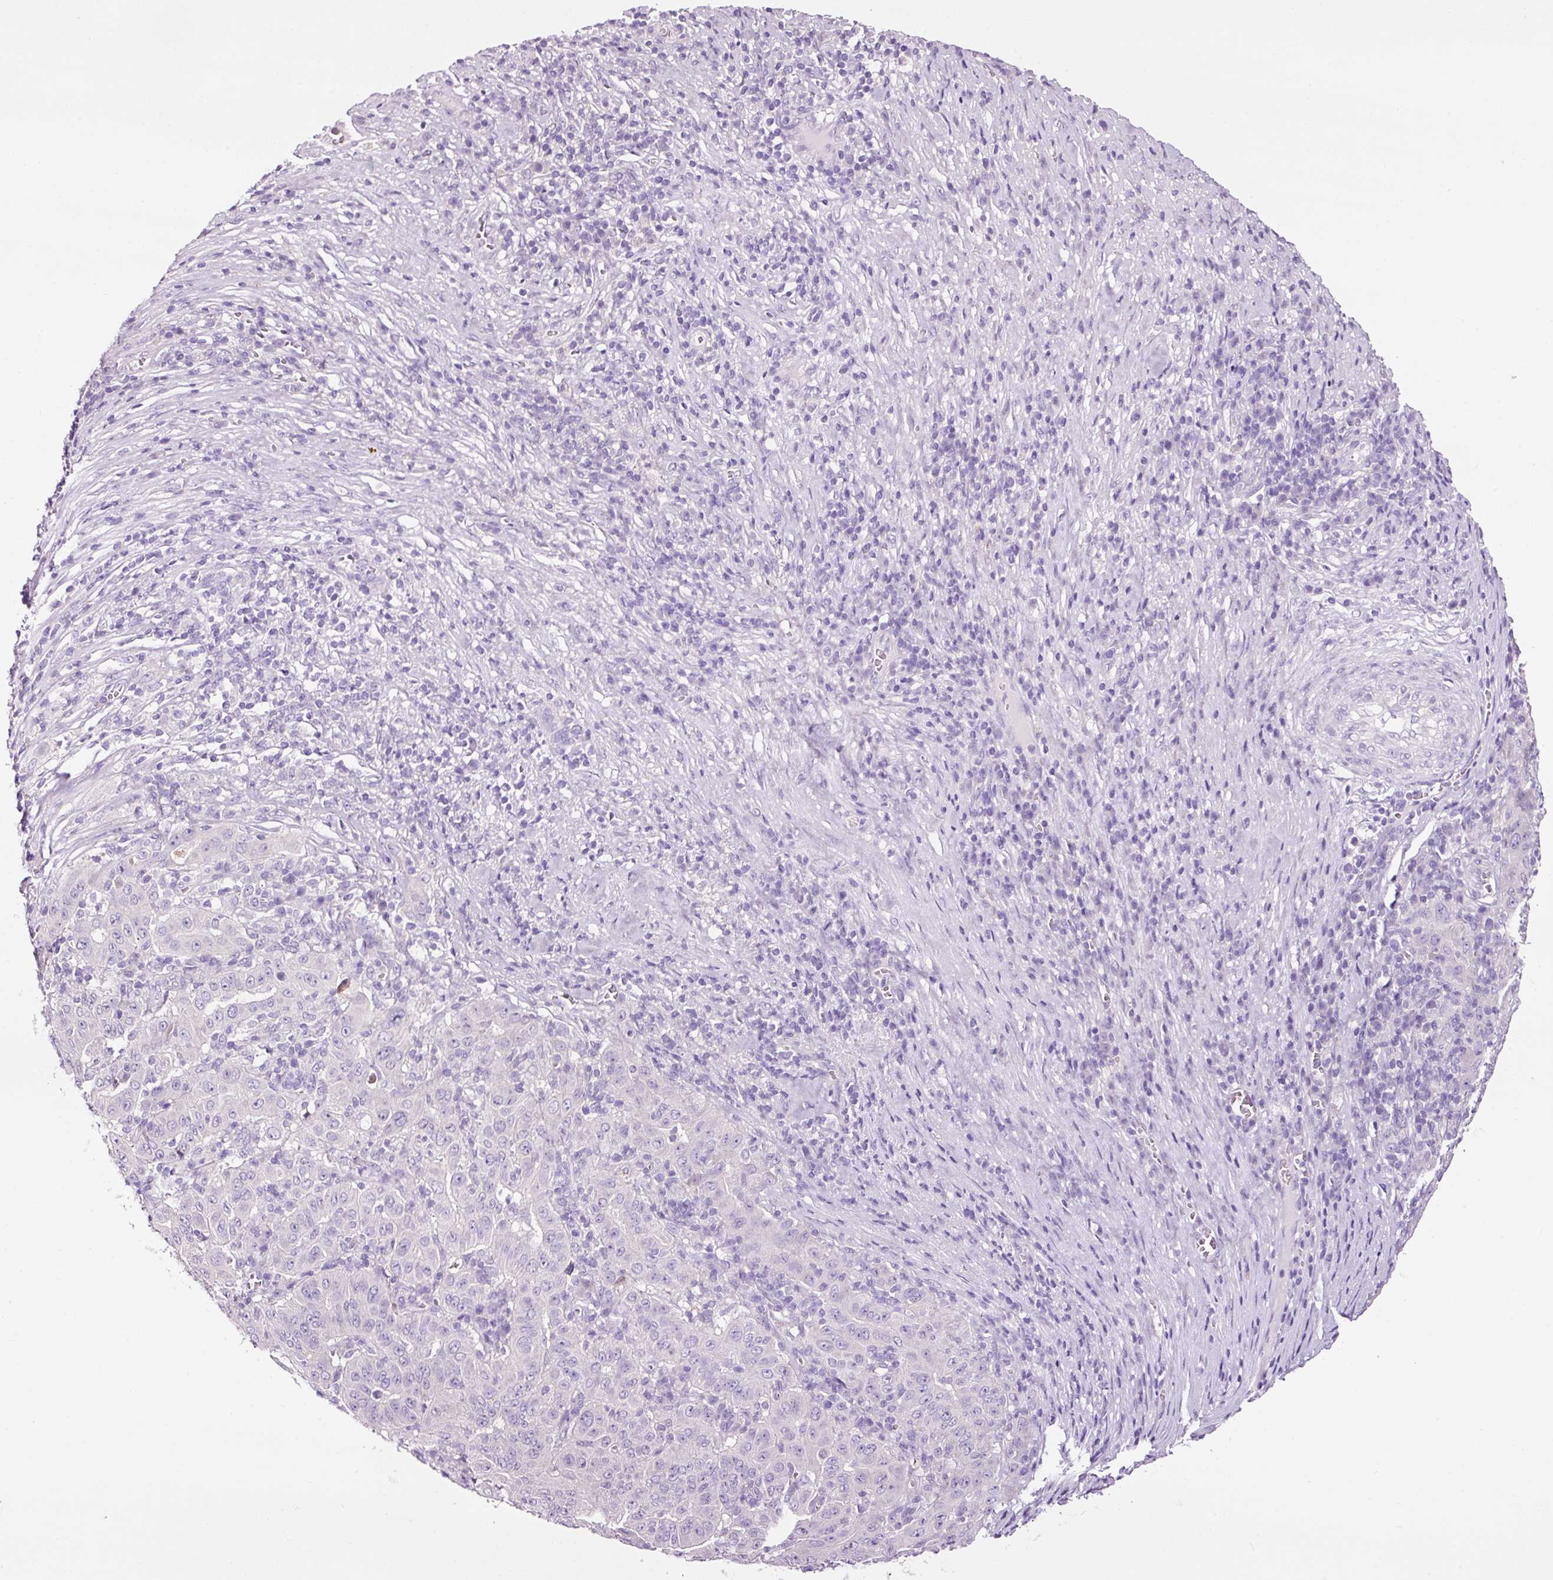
{"staining": {"intensity": "negative", "quantity": "none", "location": "none"}, "tissue": "pancreatic cancer", "cell_type": "Tumor cells", "image_type": "cancer", "snomed": [{"axis": "morphology", "description": "Adenocarcinoma, NOS"}, {"axis": "topography", "description": "Pancreas"}], "caption": "An IHC histopathology image of pancreatic adenocarcinoma is shown. There is no staining in tumor cells of pancreatic adenocarcinoma.", "gene": "PAM", "patient": {"sex": "male", "age": 63}}